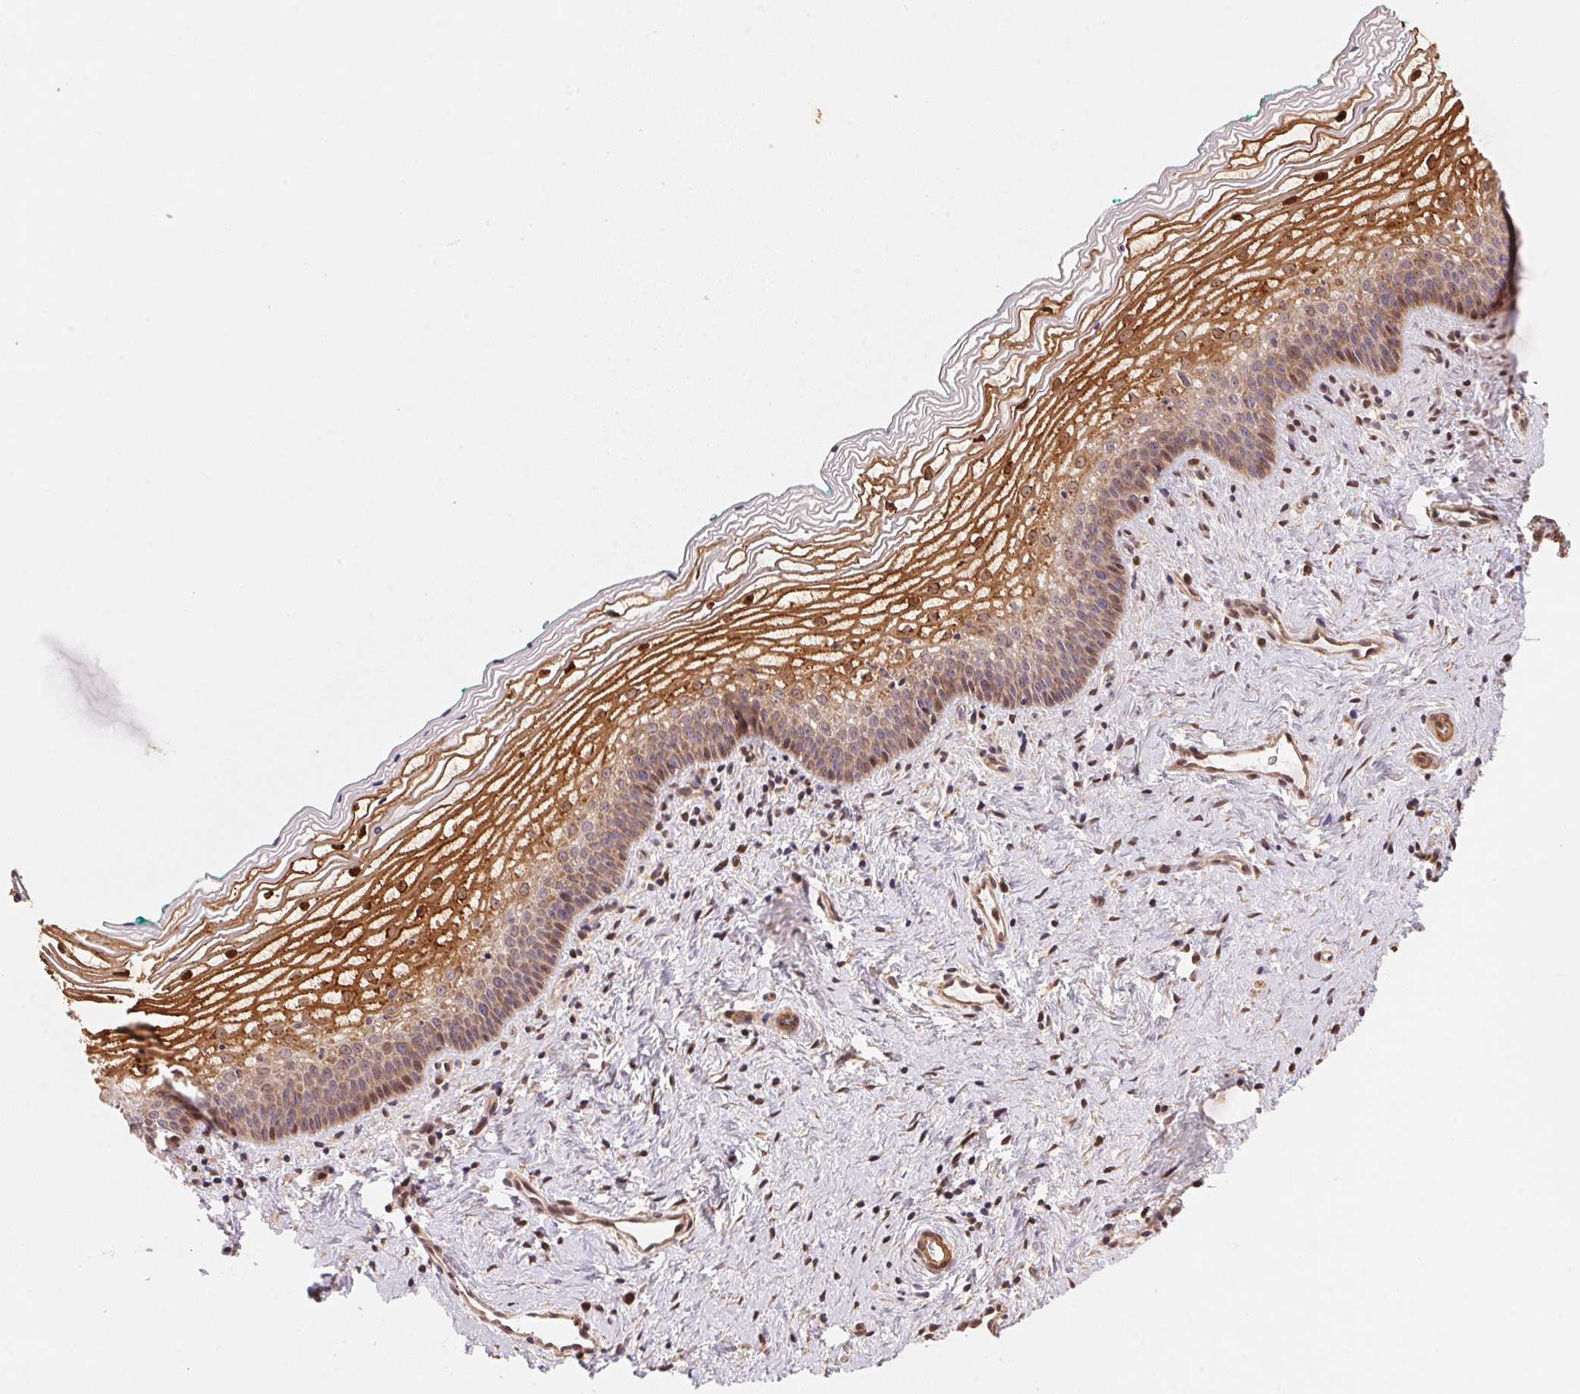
{"staining": {"intensity": "strong", "quantity": "25%-75%", "location": "cytoplasmic/membranous,nuclear"}, "tissue": "vagina", "cell_type": "Squamous epithelial cells", "image_type": "normal", "snomed": [{"axis": "morphology", "description": "Normal tissue, NOS"}, {"axis": "topography", "description": "Vagina"}], "caption": "Human vagina stained with a brown dye reveals strong cytoplasmic/membranous,nuclear positive staining in approximately 25%-75% of squamous epithelial cells.", "gene": "TNIP2", "patient": {"sex": "female", "age": 44}}